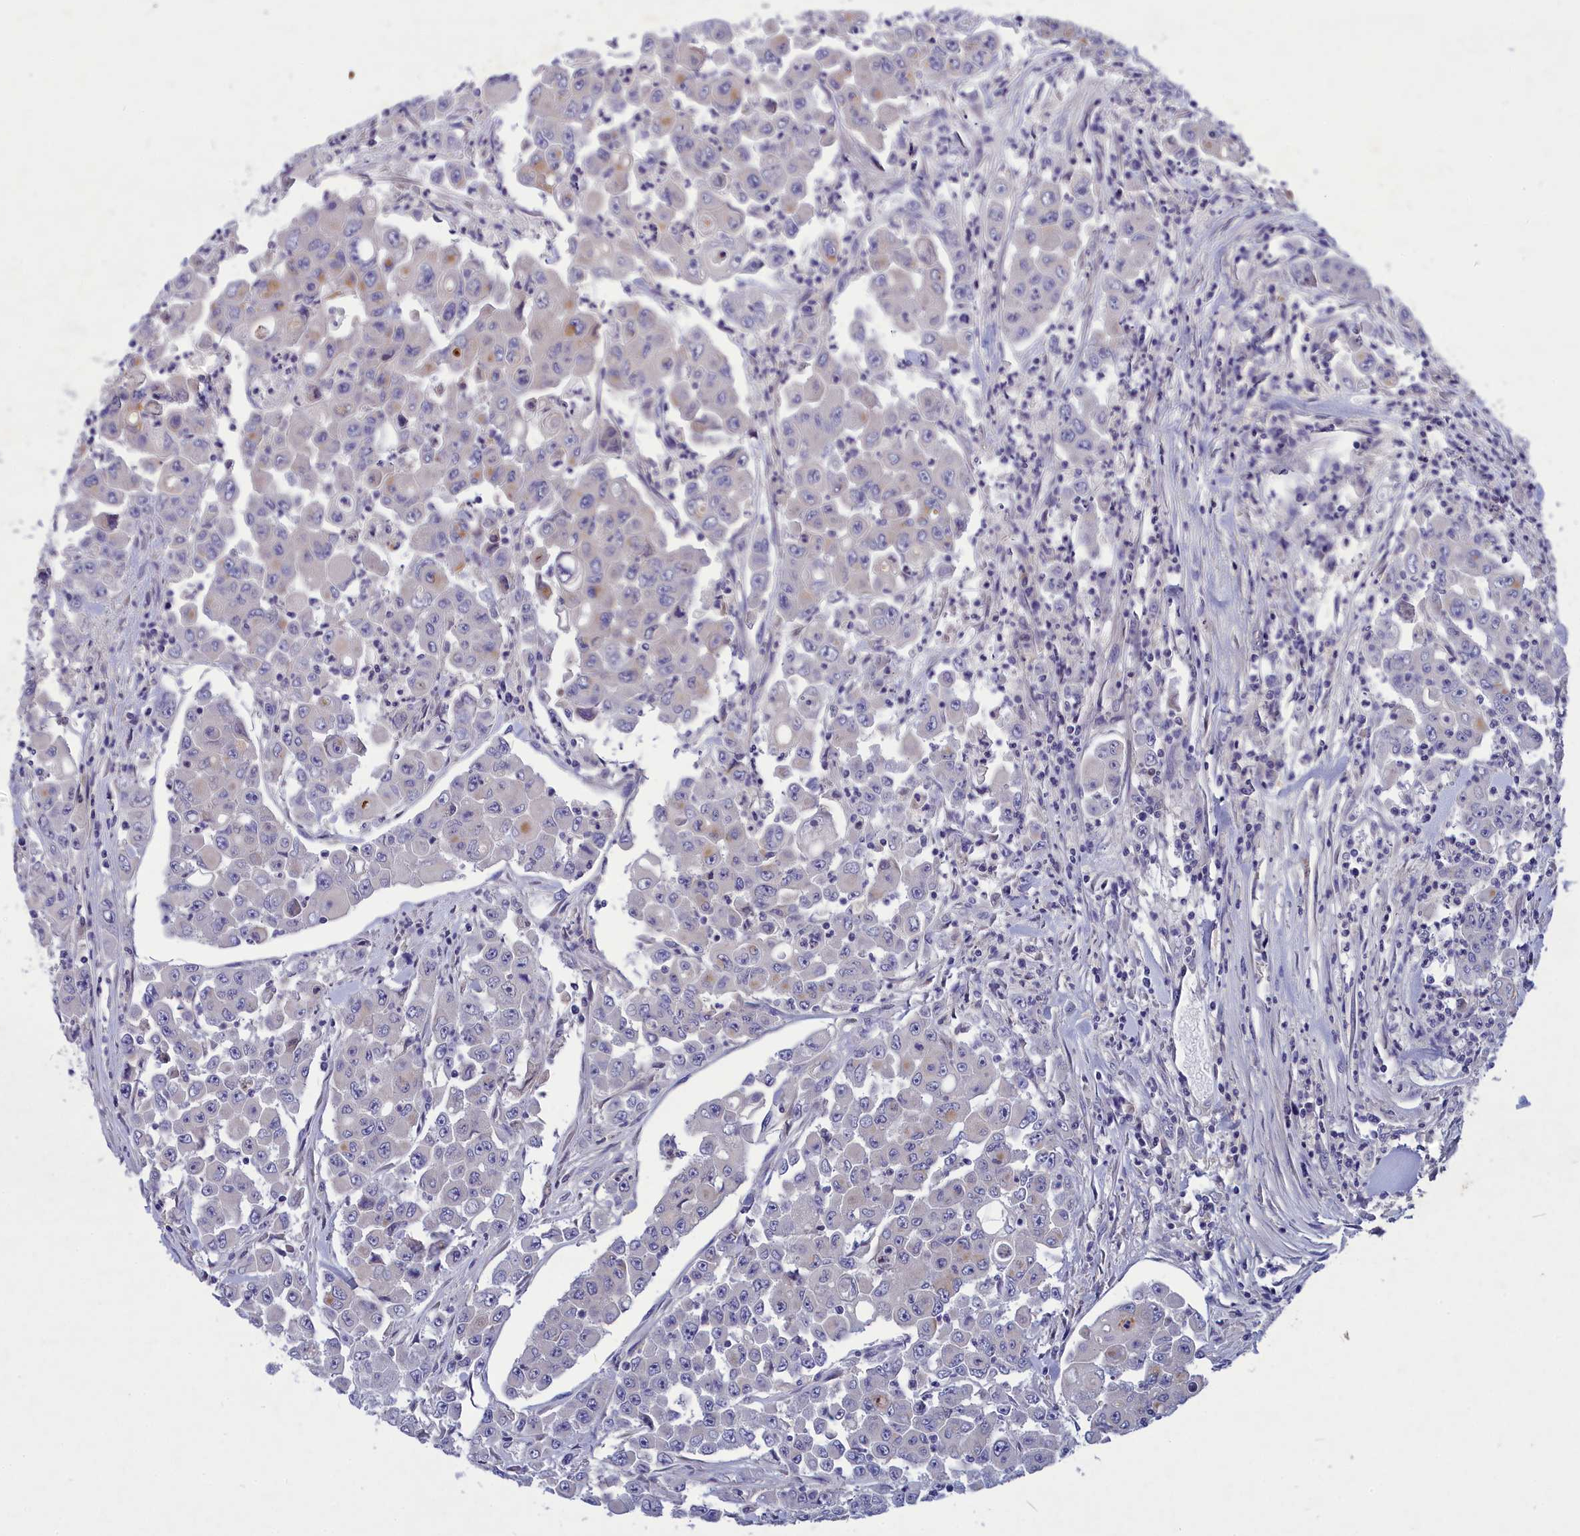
{"staining": {"intensity": "negative", "quantity": "none", "location": "none"}, "tissue": "colorectal cancer", "cell_type": "Tumor cells", "image_type": "cancer", "snomed": [{"axis": "morphology", "description": "Adenocarcinoma, NOS"}, {"axis": "topography", "description": "Colon"}], "caption": "An immunohistochemistry (IHC) image of colorectal adenocarcinoma is shown. There is no staining in tumor cells of colorectal adenocarcinoma.", "gene": "DEFB119", "patient": {"sex": "male", "age": 51}}